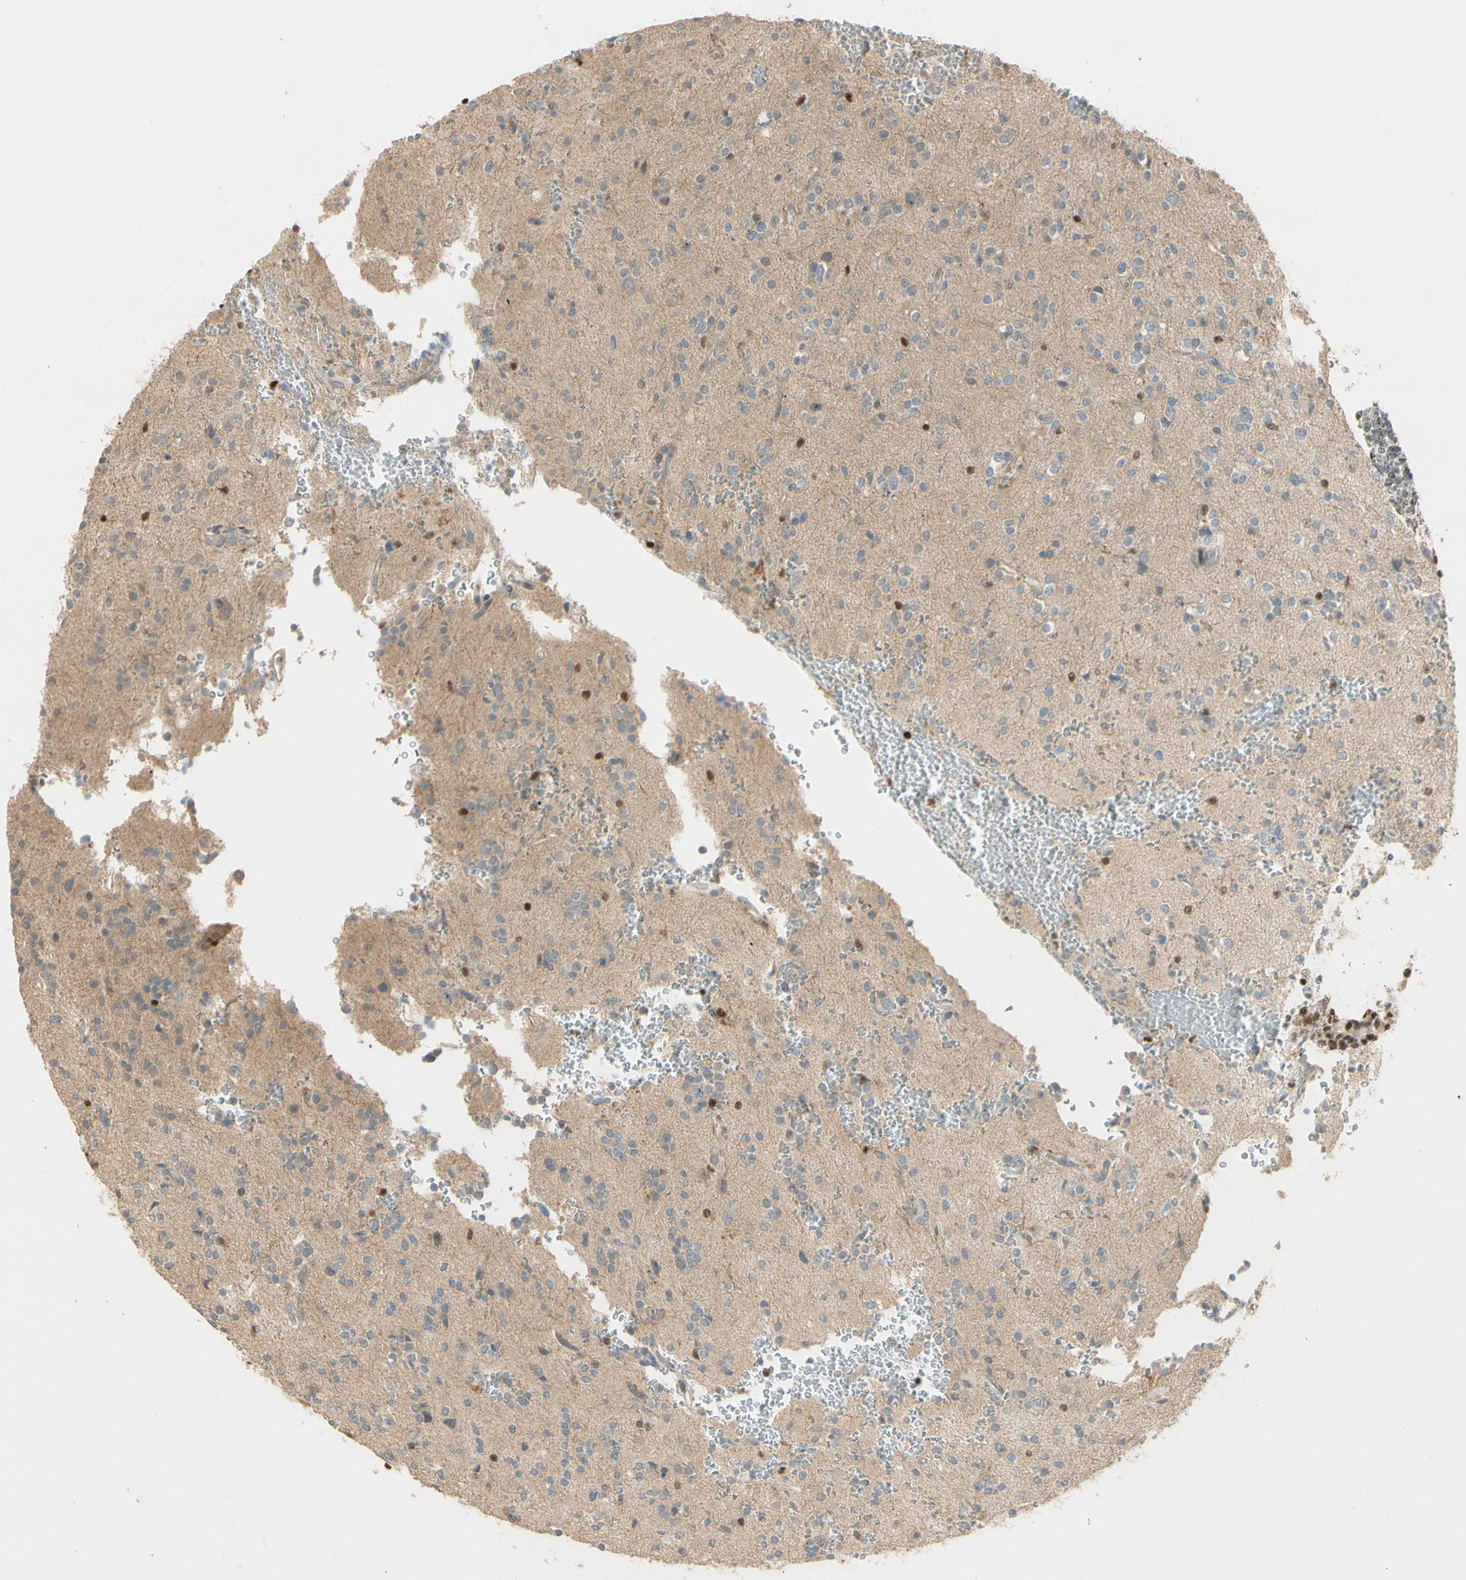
{"staining": {"intensity": "moderate", "quantity": "<25%", "location": "nuclear"}, "tissue": "glioma", "cell_type": "Tumor cells", "image_type": "cancer", "snomed": [{"axis": "morphology", "description": "Glioma, malignant, High grade"}, {"axis": "topography", "description": "Brain"}], "caption": "Malignant glioma (high-grade) stained for a protein displays moderate nuclear positivity in tumor cells.", "gene": "NFYA", "patient": {"sex": "male", "age": 47}}